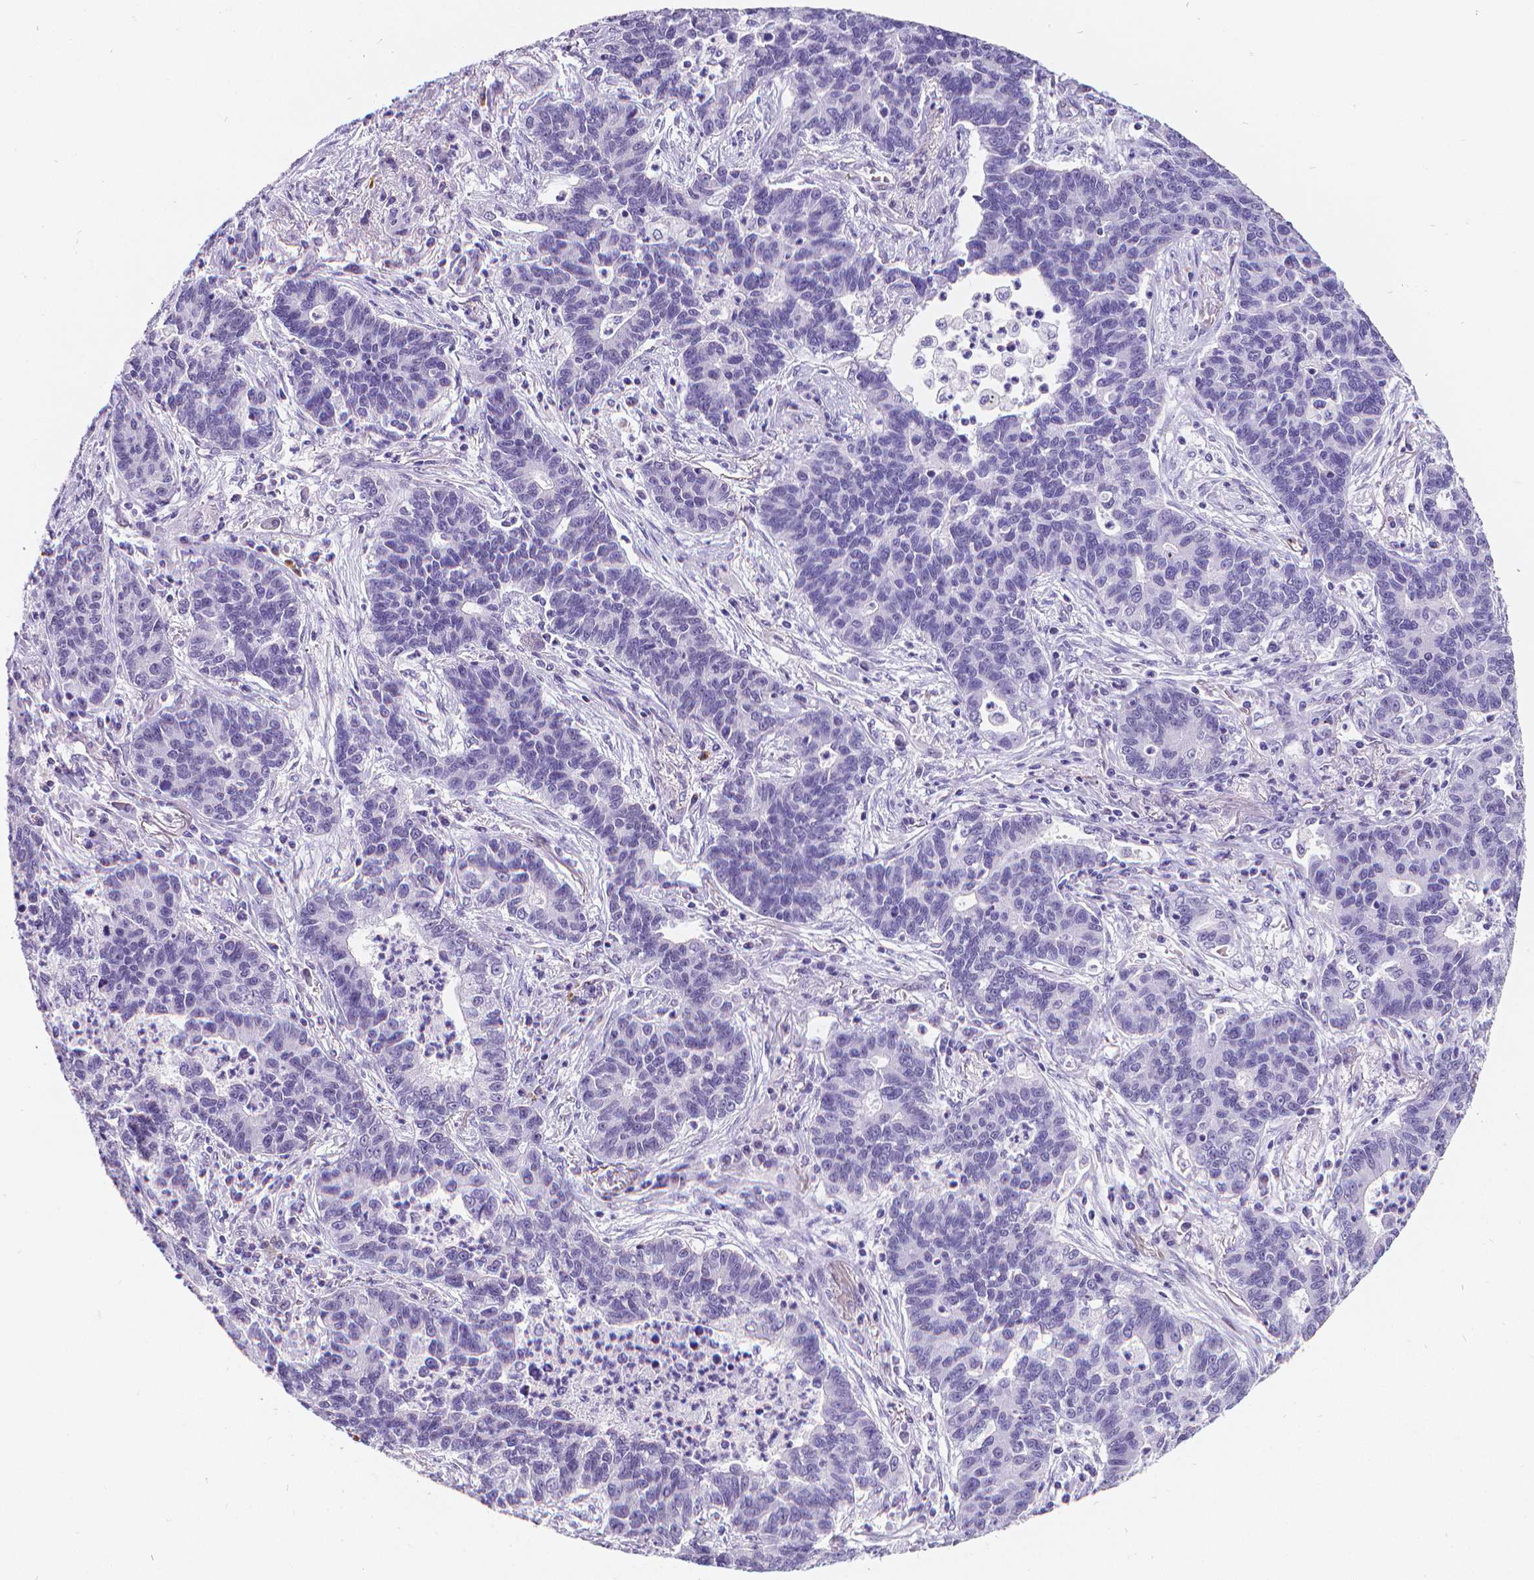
{"staining": {"intensity": "negative", "quantity": "none", "location": "none"}, "tissue": "lung cancer", "cell_type": "Tumor cells", "image_type": "cancer", "snomed": [{"axis": "morphology", "description": "Adenocarcinoma, NOS"}, {"axis": "topography", "description": "Lung"}], "caption": "The micrograph reveals no staining of tumor cells in adenocarcinoma (lung). (DAB immunohistochemistry visualized using brightfield microscopy, high magnification).", "gene": "MEF2C", "patient": {"sex": "female", "age": 57}}